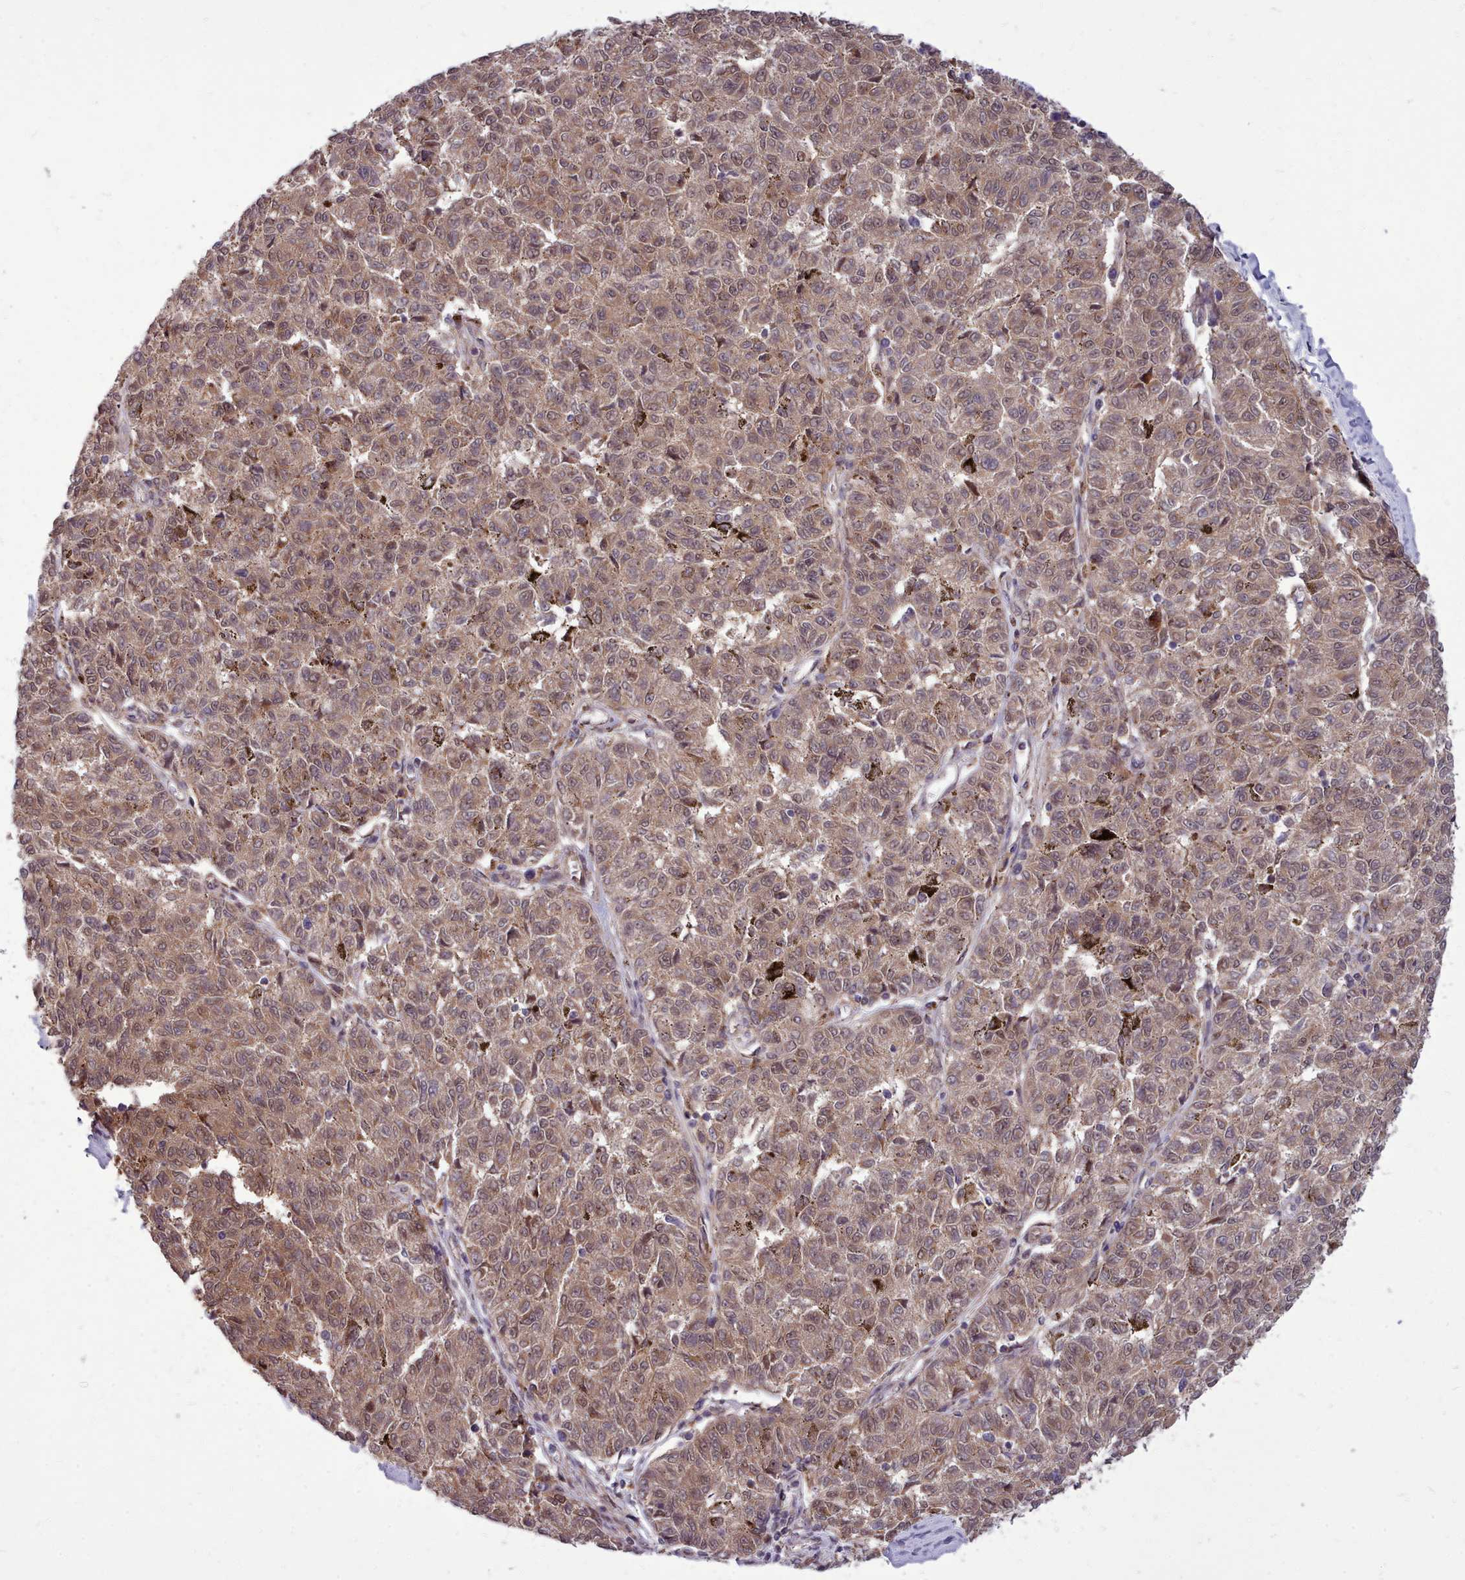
{"staining": {"intensity": "weak", "quantity": ">75%", "location": "cytoplasmic/membranous,nuclear"}, "tissue": "melanoma", "cell_type": "Tumor cells", "image_type": "cancer", "snomed": [{"axis": "morphology", "description": "Malignant melanoma, NOS"}, {"axis": "topography", "description": "Skin"}], "caption": "This micrograph demonstrates melanoma stained with immunohistochemistry (IHC) to label a protein in brown. The cytoplasmic/membranous and nuclear of tumor cells show weak positivity for the protein. Nuclei are counter-stained blue.", "gene": "AHCY", "patient": {"sex": "female", "age": 72}}